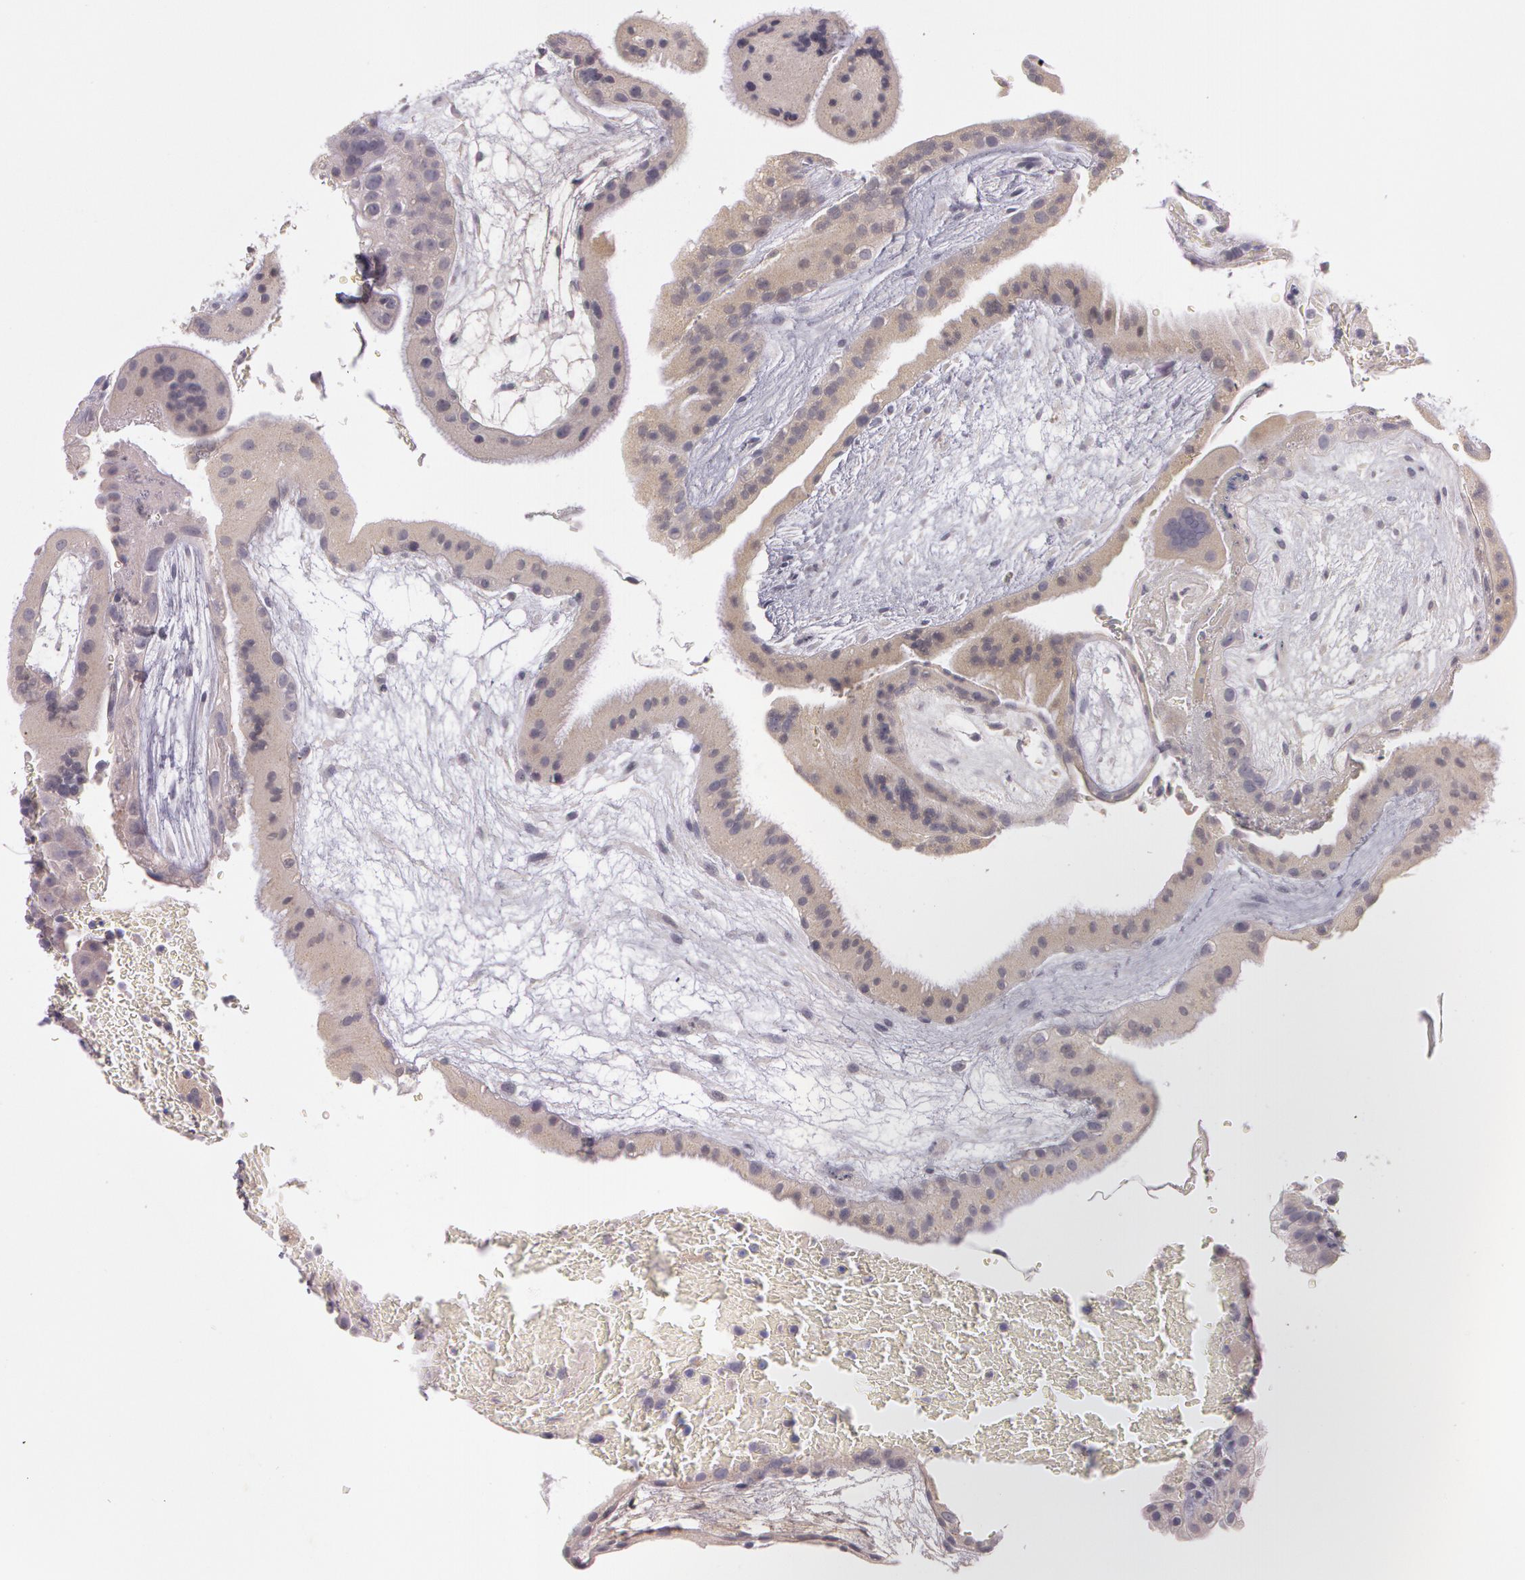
{"staining": {"intensity": "weak", "quantity": ">75%", "location": "cytoplasmic/membranous"}, "tissue": "placenta", "cell_type": "Trophoblastic cells", "image_type": "normal", "snomed": [{"axis": "morphology", "description": "Normal tissue, NOS"}, {"axis": "topography", "description": "Placenta"}], "caption": "Protein positivity by immunohistochemistry reveals weak cytoplasmic/membranous expression in approximately >75% of trophoblastic cells in benign placenta. The protein of interest is stained brown, and the nuclei are stained in blue (DAB IHC with brightfield microscopy, high magnification).", "gene": "MXRA5", "patient": {"sex": "female", "age": 19}}